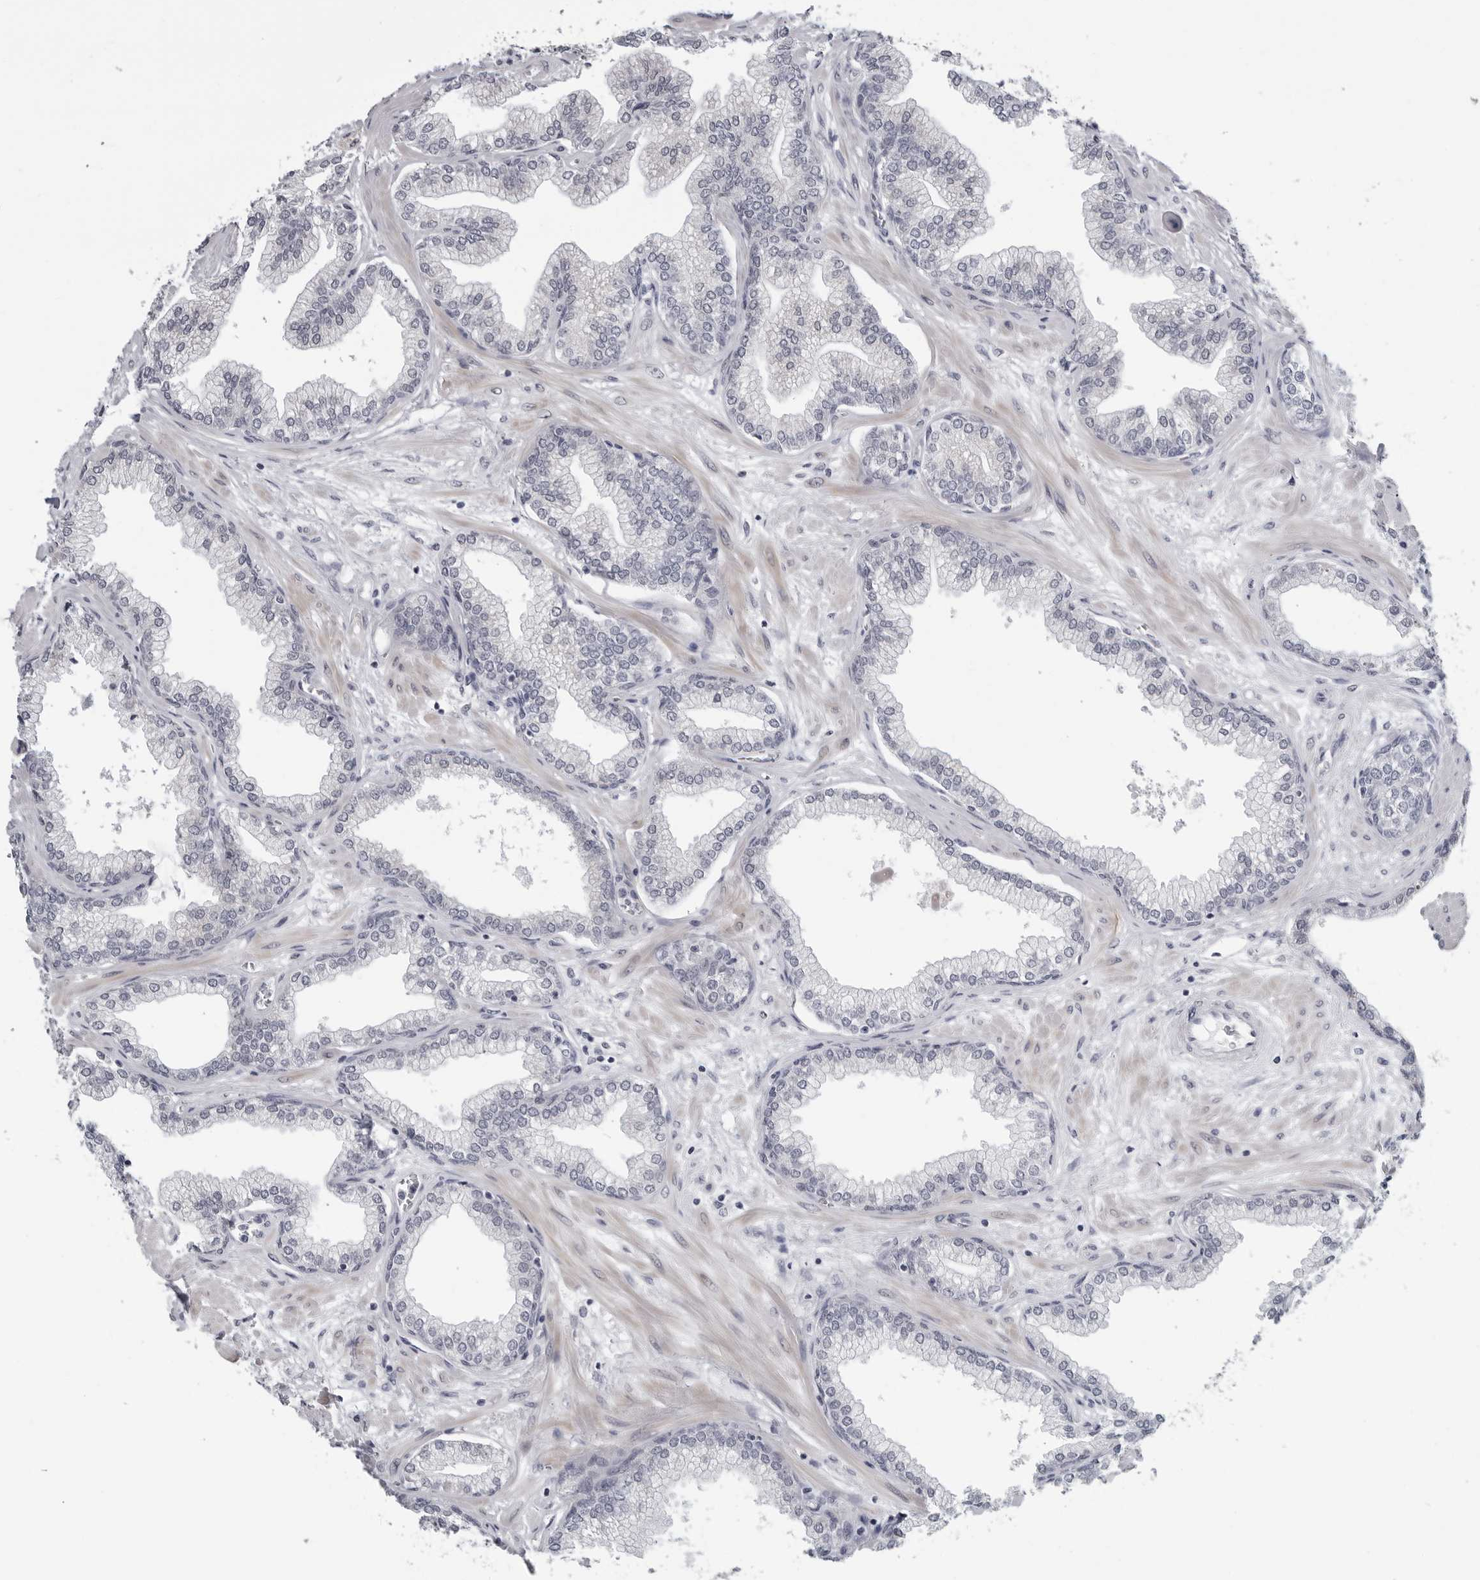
{"staining": {"intensity": "negative", "quantity": "none", "location": "none"}, "tissue": "prostate", "cell_type": "Glandular cells", "image_type": "normal", "snomed": [{"axis": "morphology", "description": "Normal tissue, NOS"}, {"axis": "morphology", "description": "Urothelial carcinoma, Low grade"}, {"axis": "topography", "description": "Urinary bladder"}, {"axis": "topography", "description": "Prostate"}], "caption": "IHC of benign prostate displays no expression in glandular cells.", "gene": "OPLAH", "patient": {"sex": "male", "age": 60}}